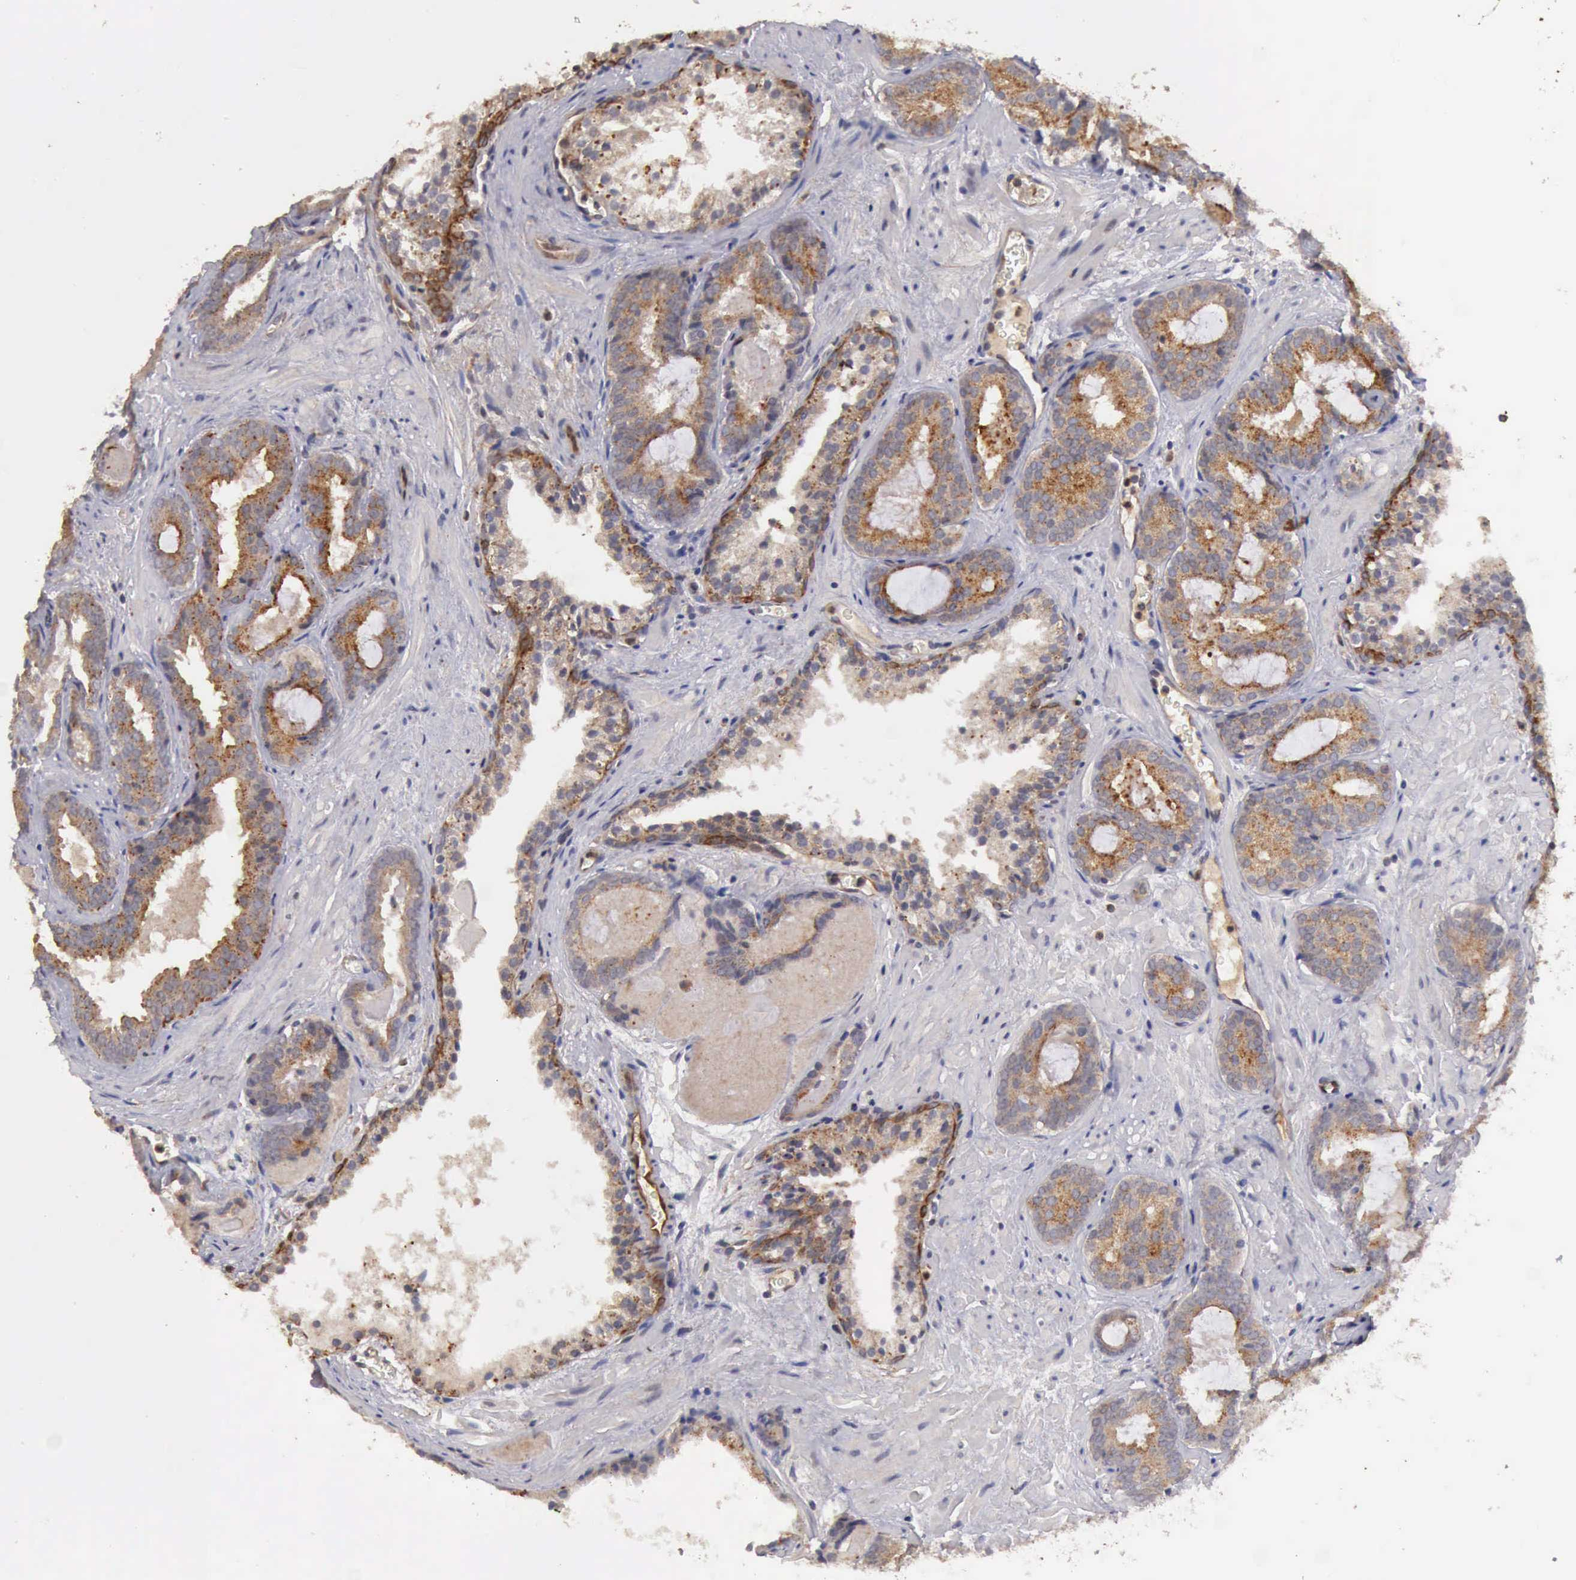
{"staining": {"intensity": "negative", "quantity": "none", "location": "none"}, "tissue": "prostate cancer", "cell_type": "Tumor cells", "image_type": "cancer", "snomed": [{"axis": "morphology", "description": "Adenocarcinoma, Medium grade"}, {"axis": "topography", "description": "Prostate"}], "caption": "There is no significant staining in tumor cells of medium-grade adenocarcinoma (prostate).", "gene": "BMX", "patient": {"sex": "male", "age": 64}}